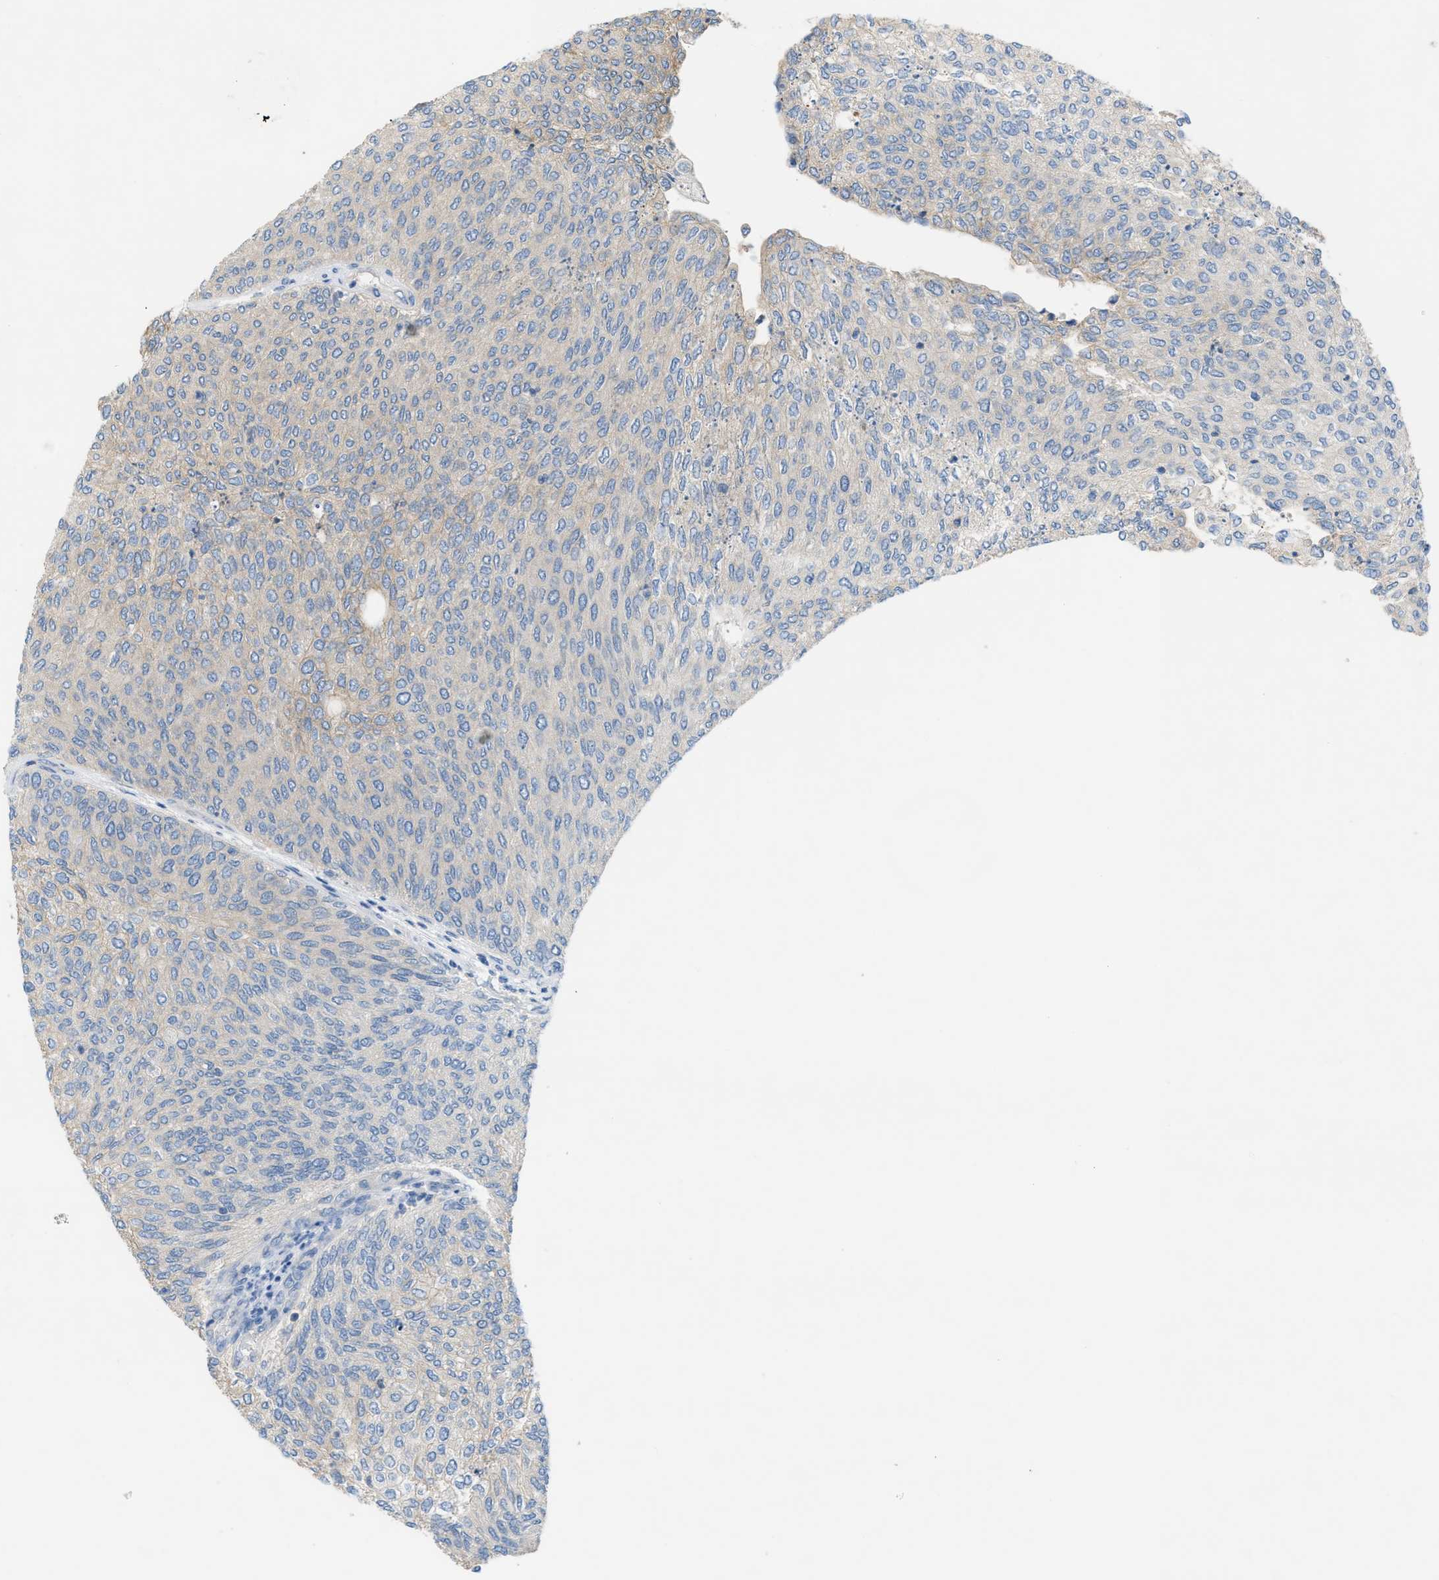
{"staining": {"intensity": "weak", "quantity": "25%-75%", "location": "cytoplasmic/membranous"}, "tissue": "urothelial cancer", "cell_type": "Tumor cells", "image_type": "cancer", "snomed": [{"axis": "morphology", "description": "Urothelial carcinoma, Low grade"}, {"axis": "topography", "description": "Urinary bladder"}], "caption": "Urothelial cancer stained with a brown dye shows weak cytoplasmic/membranous positive positivity in about 25%-75% of tumor cells.", "gene": "UBA5", "patient": {"sex": "female", "age": 79}}